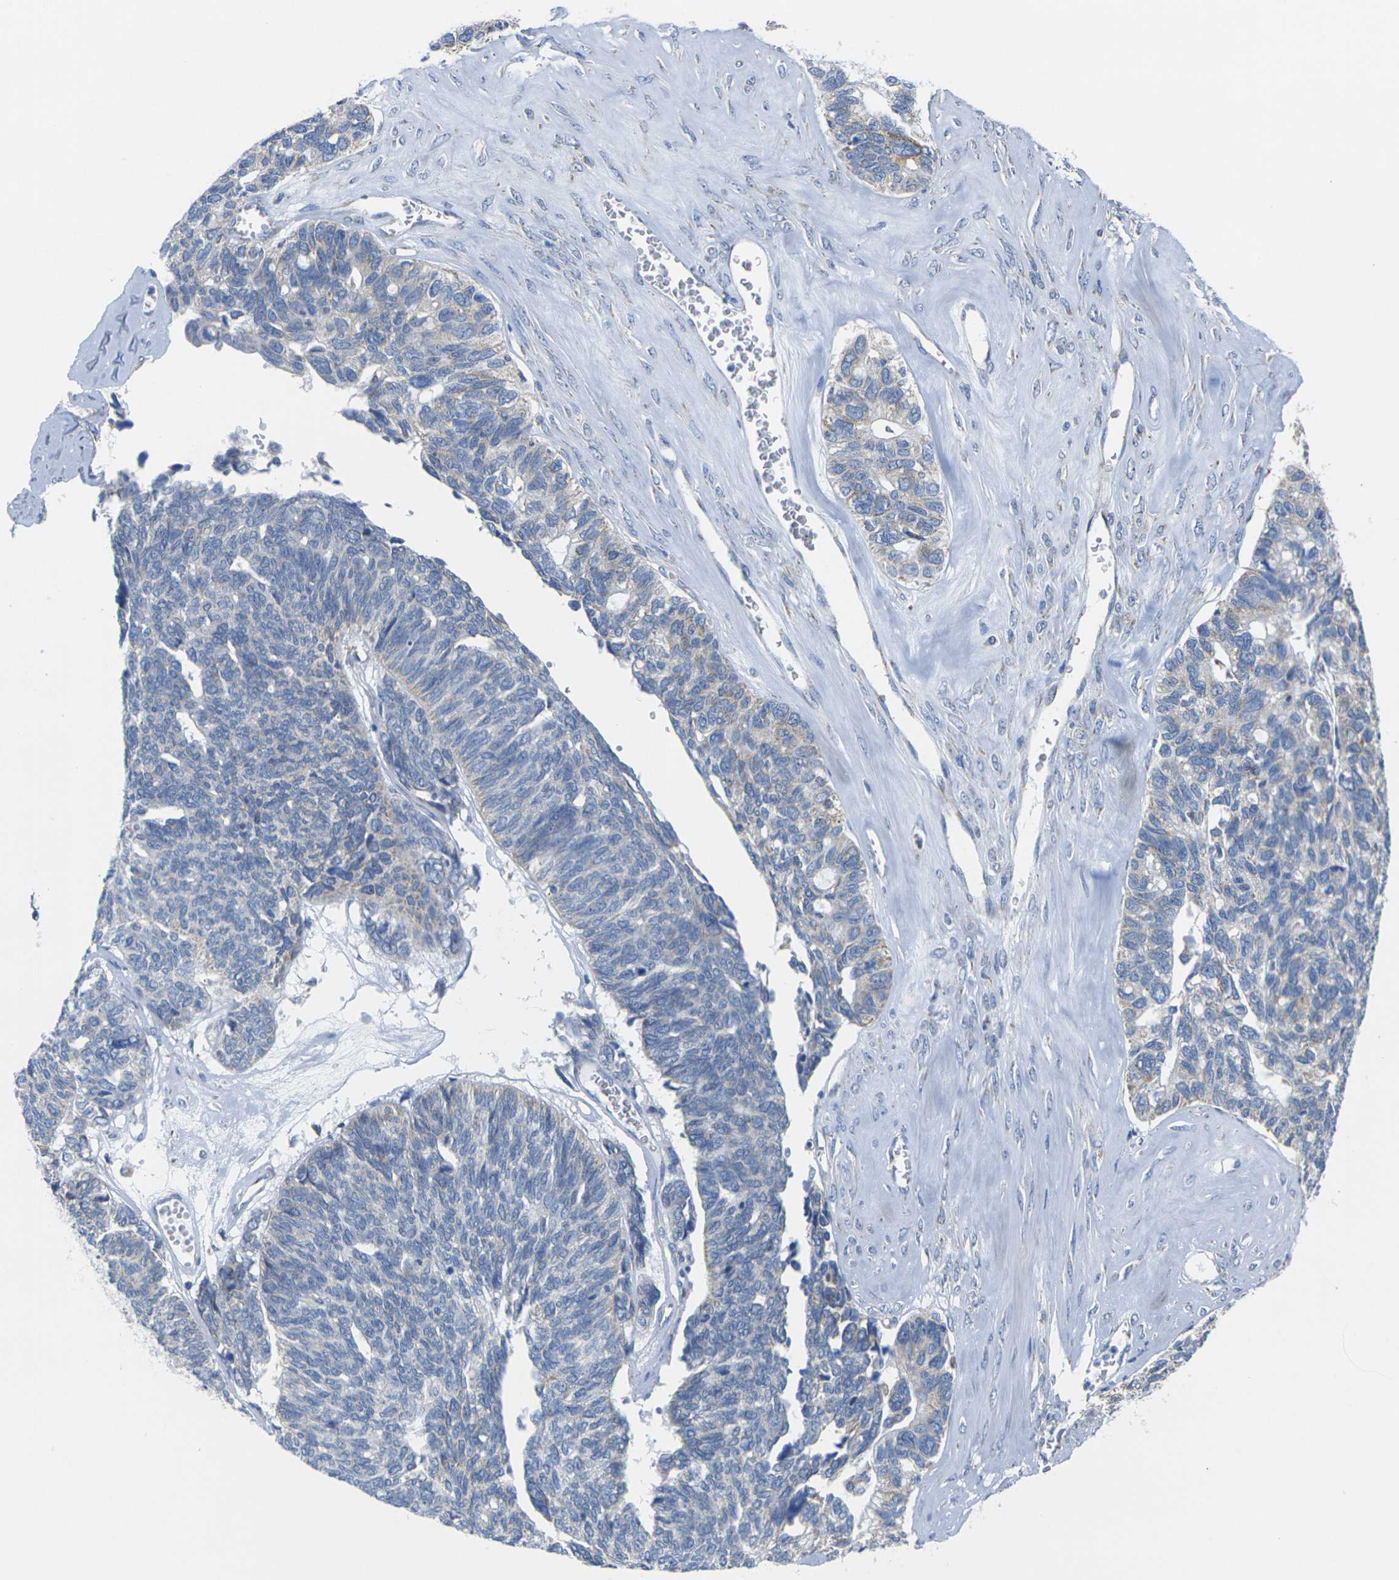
{"staining": {"intensity": "weak", "quantity": "<25%", "location": "cytoplasmic/membranous"}, "tissue": "ovarian cancer", "cell_type": "Tumor cells", "image_type": "cancer", "snomed": [{"axis": "morphology", "description": "Cystadenocarcinoma, serous, NOS"}, {"axis": "topography", "description": "Ovary"}], "caption": "Tumor cells show no significant expression in ovarian cancer (serous cystadenocarcinoma).", "gene": "TMEM204", "patient": {"sex": "female", "age": 79}}